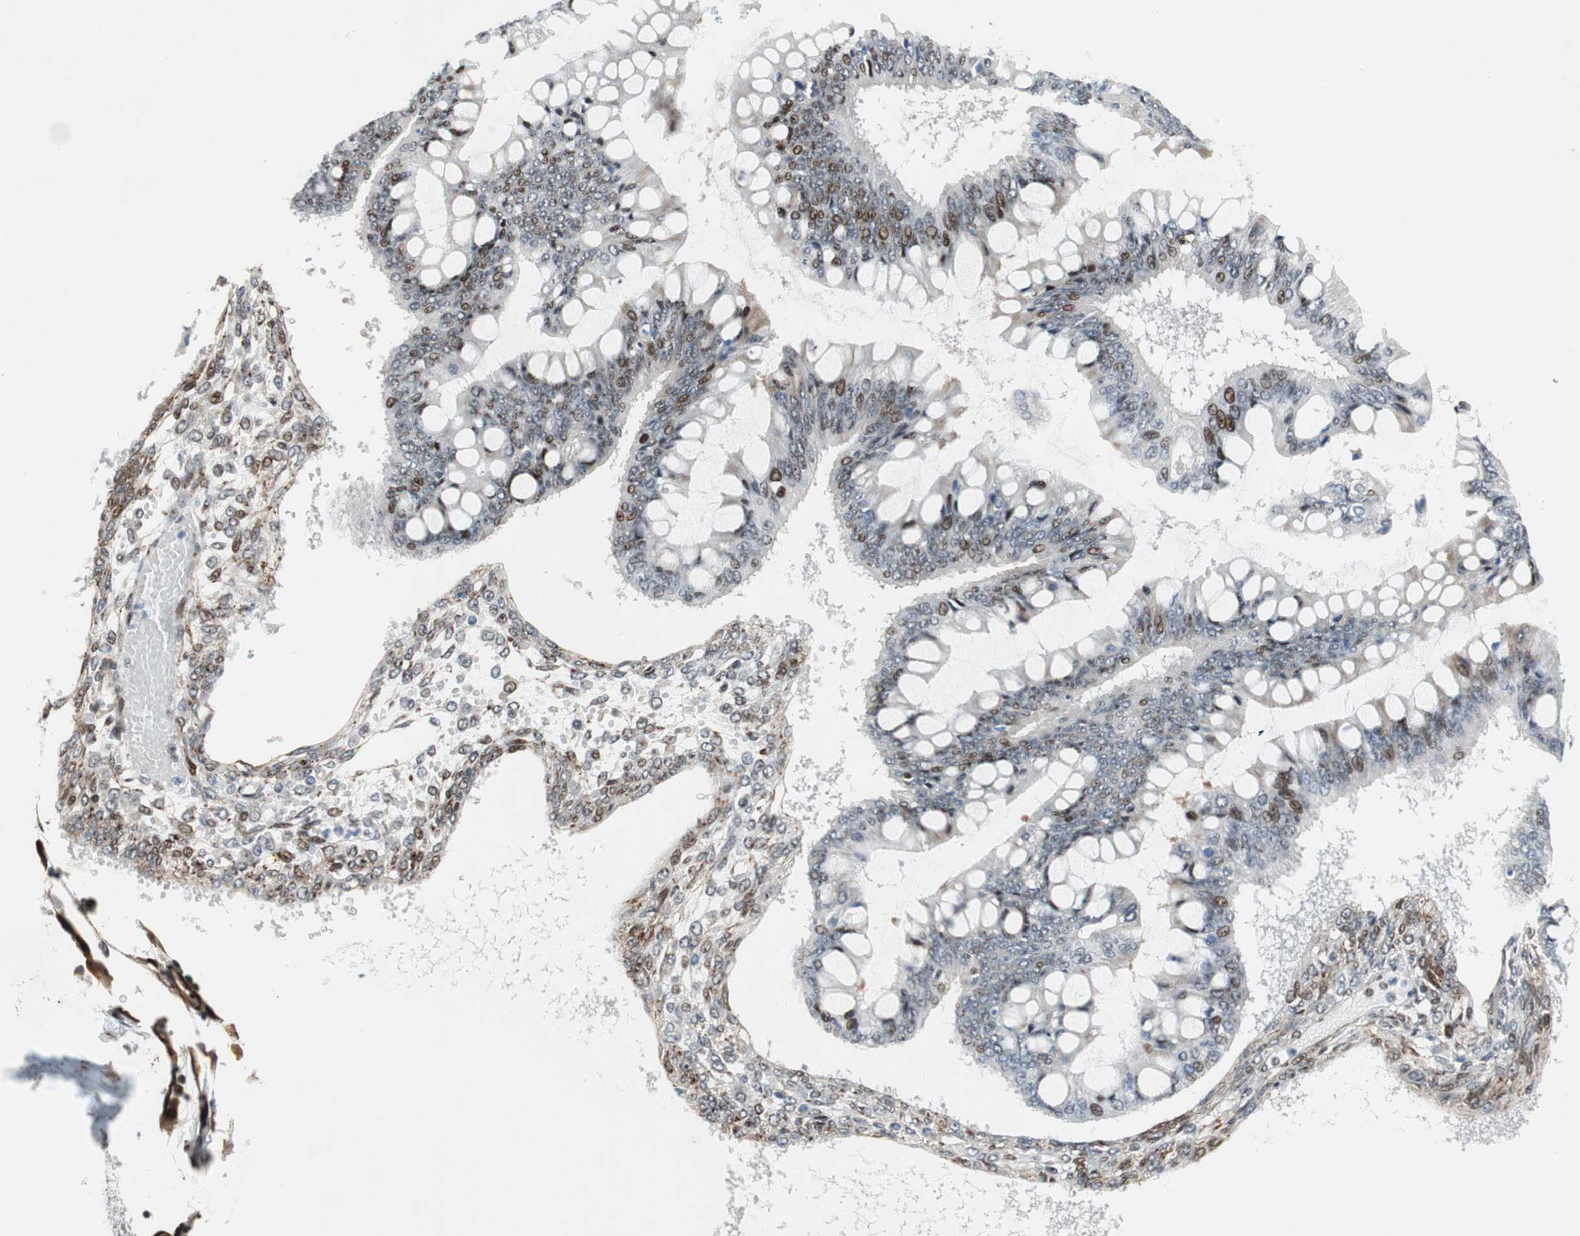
{"staining": {"intensity": "moderate", "quantity": "25%-75%", "location": "nuclear"}, "tissue": "ovarian cancer", "cell_type": "Tumor cells", "image_type": "cancer", "snomed": [{"axis": "morphology", "description": "Cystadenocarcinoma, mucinous, NOS"}, {"axis": "topography", "description": "Ovary"}], "caption": "Ovarian mucinous cystadenocarcinoma tissue displays moderate nuclear expression in approximately 25%-75% of tumor cells", "gene": "FBXO44", "patient": {"sex": "female", "age": 73}}